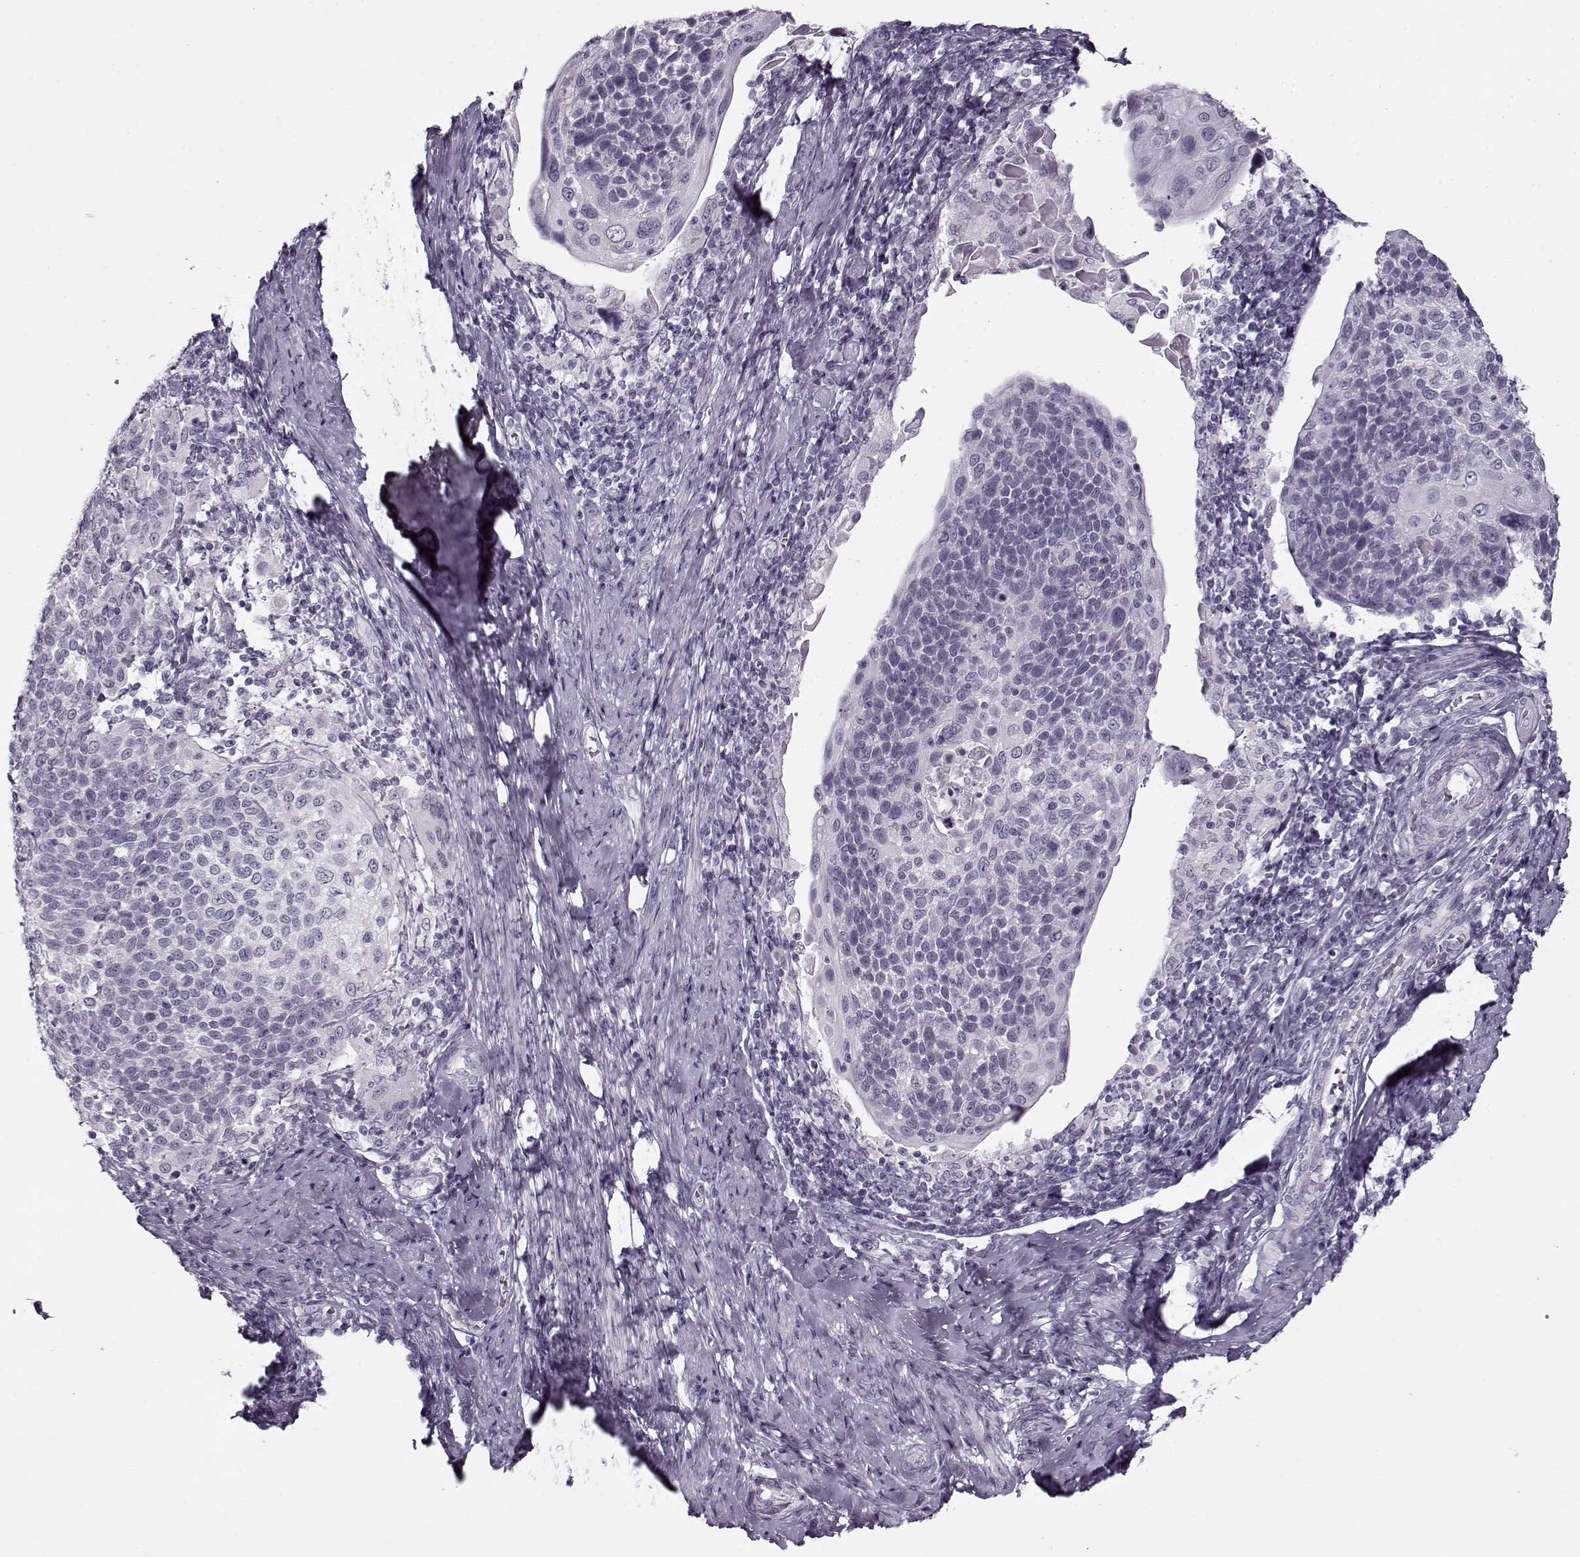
{"staining": {"intensity": "negative", "quantity": "none", "location": "none"}, "tissue": "cervical cancer", "cell_type": "Tumor cells", "image_type": "cancer", "snomed": [{"axis": "morphology", "description": "Squamous cell carcinoma, NOS"}, {"axis": "topography", "description": "Cervix"}], "caption": "This is an IHC micrograph of human cervical squamous cell carcinoma. There is no expression in tumor cells.", "gene": "PNMT", "patient": {"sex": "female", "age": 61}}